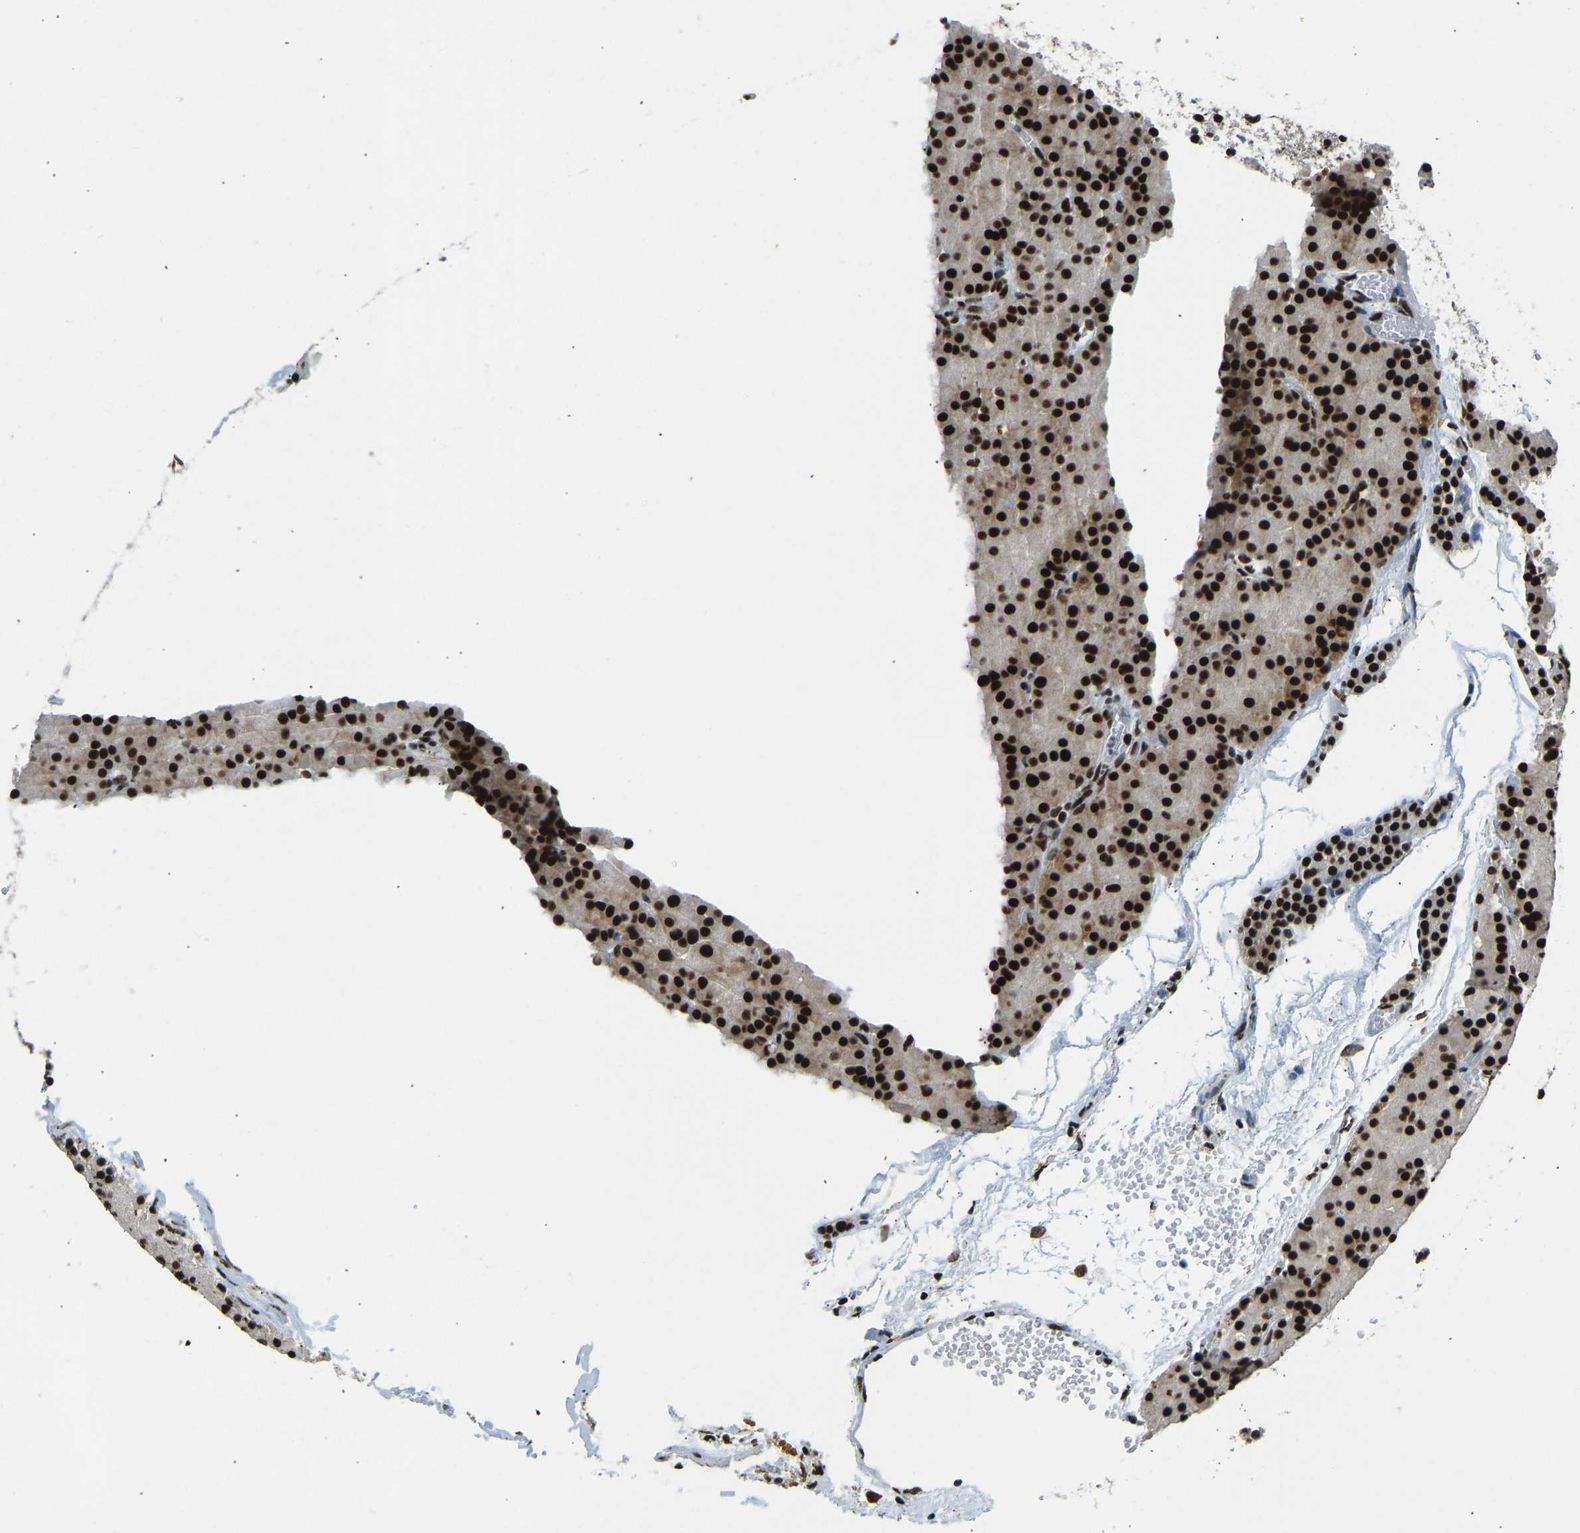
{"staining": {"intensity": "strong", "quantity": "25%-75%", "location": "nuclear"}, "tissue": "parathyroid gland", "cell_type": "Glandular cells", "image_type": "normal", "snomed": [{"axis": "morphology", "description": "Normal tissue, NOS"}, {"axis": "morphology", "description": "Adenoma, NOS"}, {"axis": "topography", "description": "Parathyroid gland"}], "caption": "Immunohistochemistry image of normal human parathyroid gland stained for a protein (brown), which shows high levels of strong nuclear staining in approximately 25%-75% of glandular cells.", "gene": "FOXK1", "patient": {"sex": "male", "age": 75}}